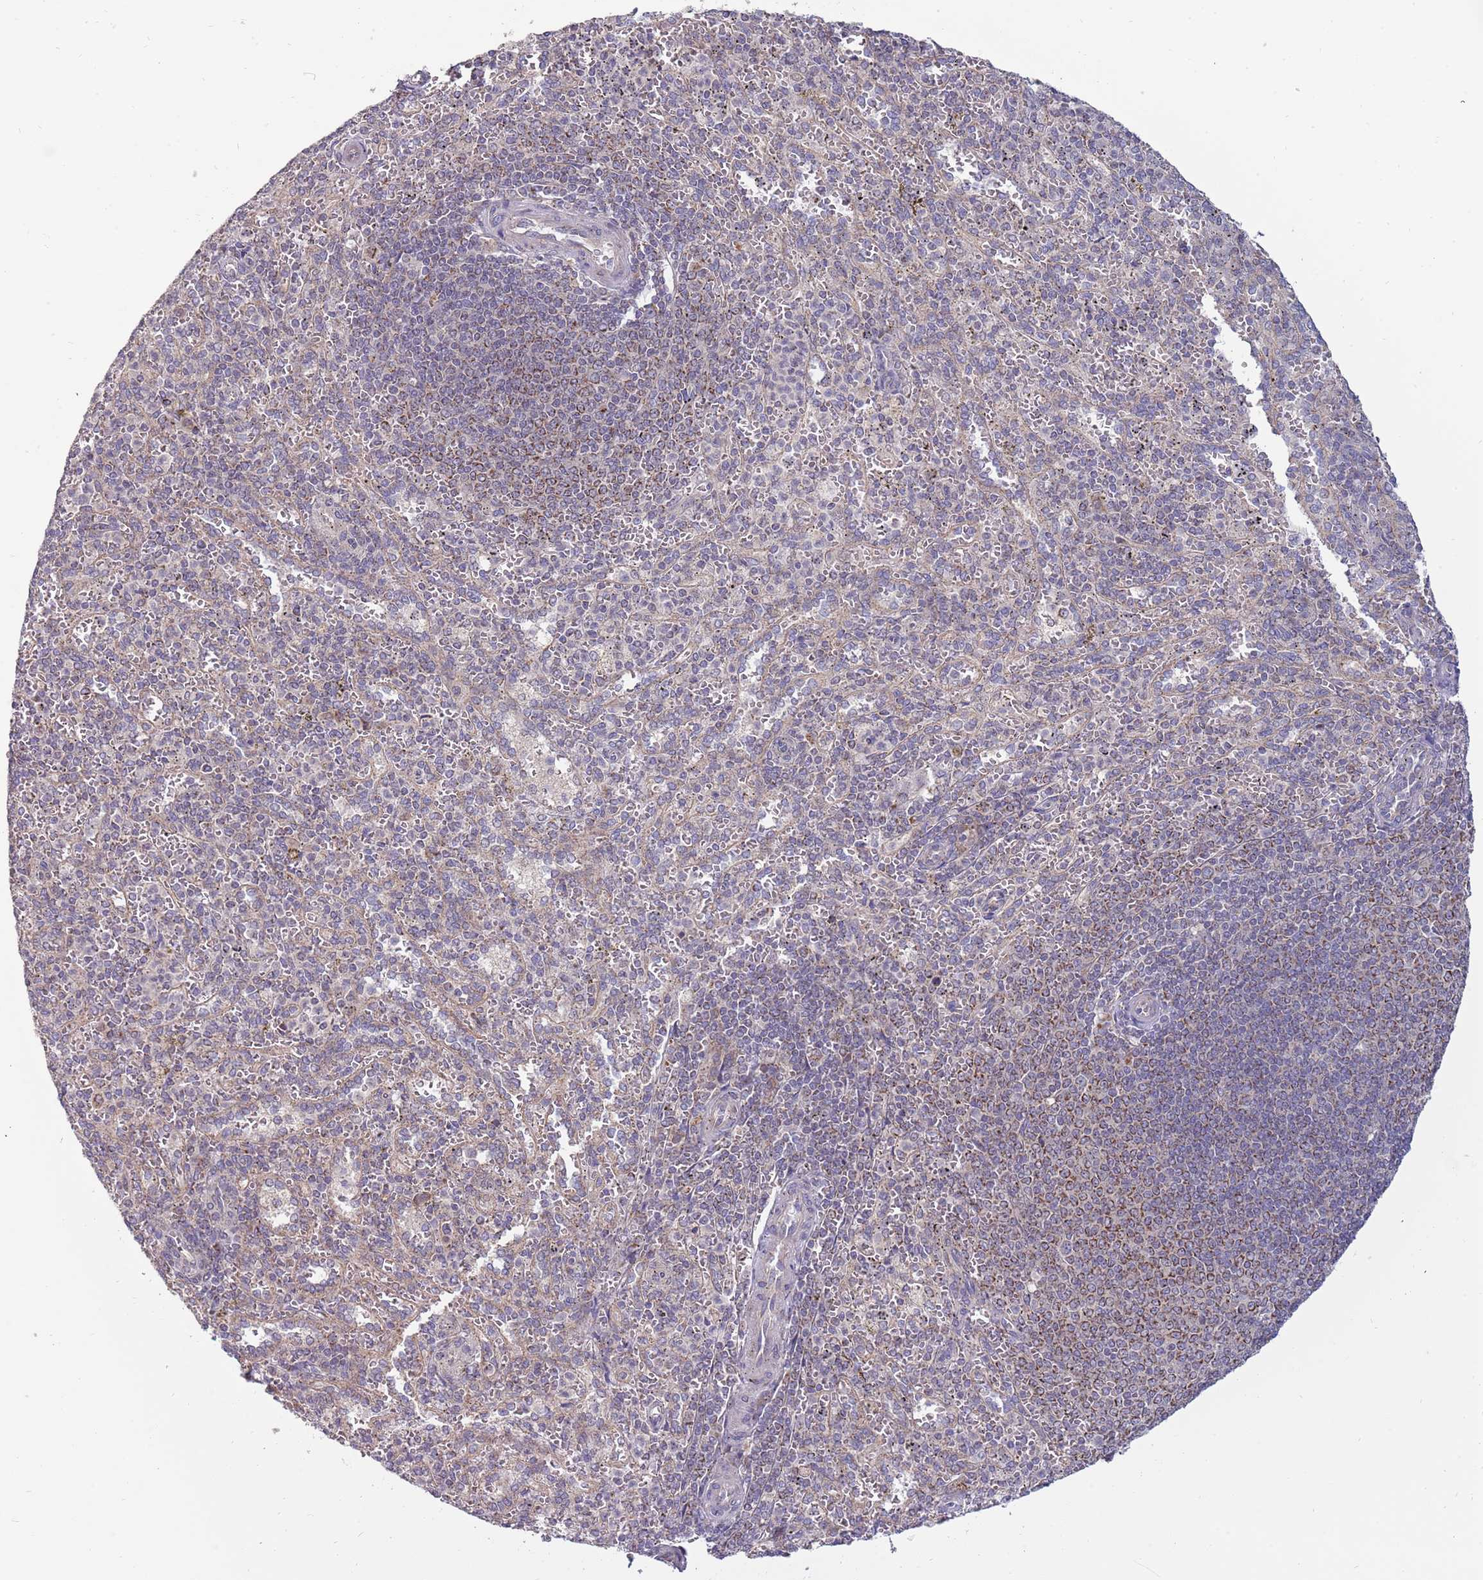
{"staining": {"intensity": "weak", "quantity": "<25%", "location": "cytoplasmic/membranous"}, "tissue": "spleen", "cell_type": "Cells in red pulp", "image_type": "normal", "snomed": [{"axis": "morphology", "description": "Normal tissue, NOS"}, {"axis": "topography", "description": "Spleen"}], "caption": "IHC photomicrograph of unremarkable human spleen stained for a protein (brown), which reveals no staining in cells in red pulp. (Stains: DAB (3,3'-diaminobenzidine) IHC with hematoxylin counter stain, Microscopy: brightfield microscopy at high magnification).", "gene": "RNF181", "patient": {"sex": "female", "age": 21}}